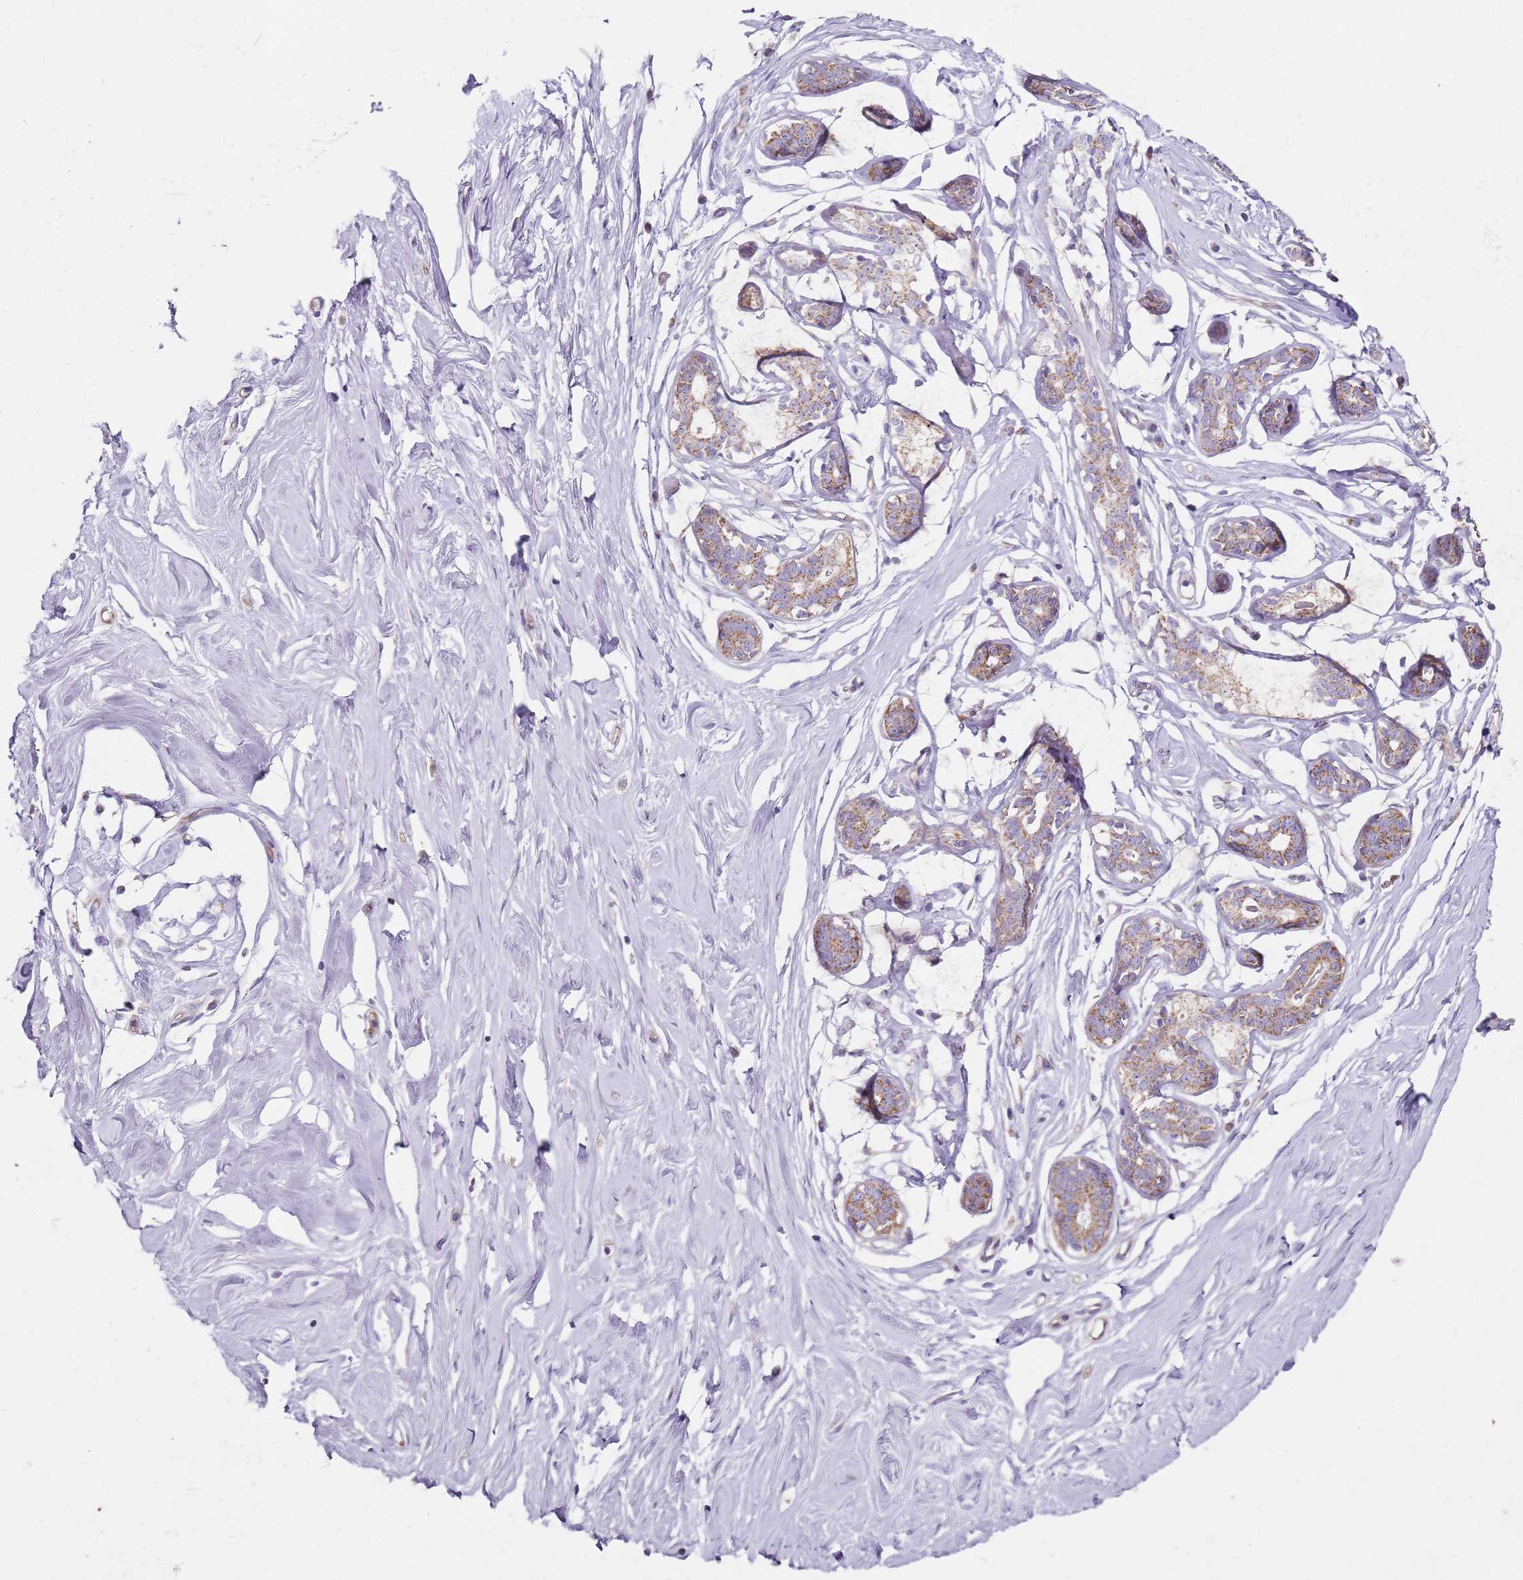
{"staining": {"intensity": "negative", "quantity": "none", "location": "none"}, "tissue": "breast", "cell_type": "Adipocytes", "image_type": "normal", "snomed": [{"axis": "morphology", "description": "Normal tissue, NOS"}, {"axis": "morphology", "description": "Adenoma, NOS"}, {"axis": "topography", "description": "Breast"}], "caption": "Adipocytes show no significant expression in normal breast.", "gene": "ALS2", "patient": {"sex": "female", "age": 23}}